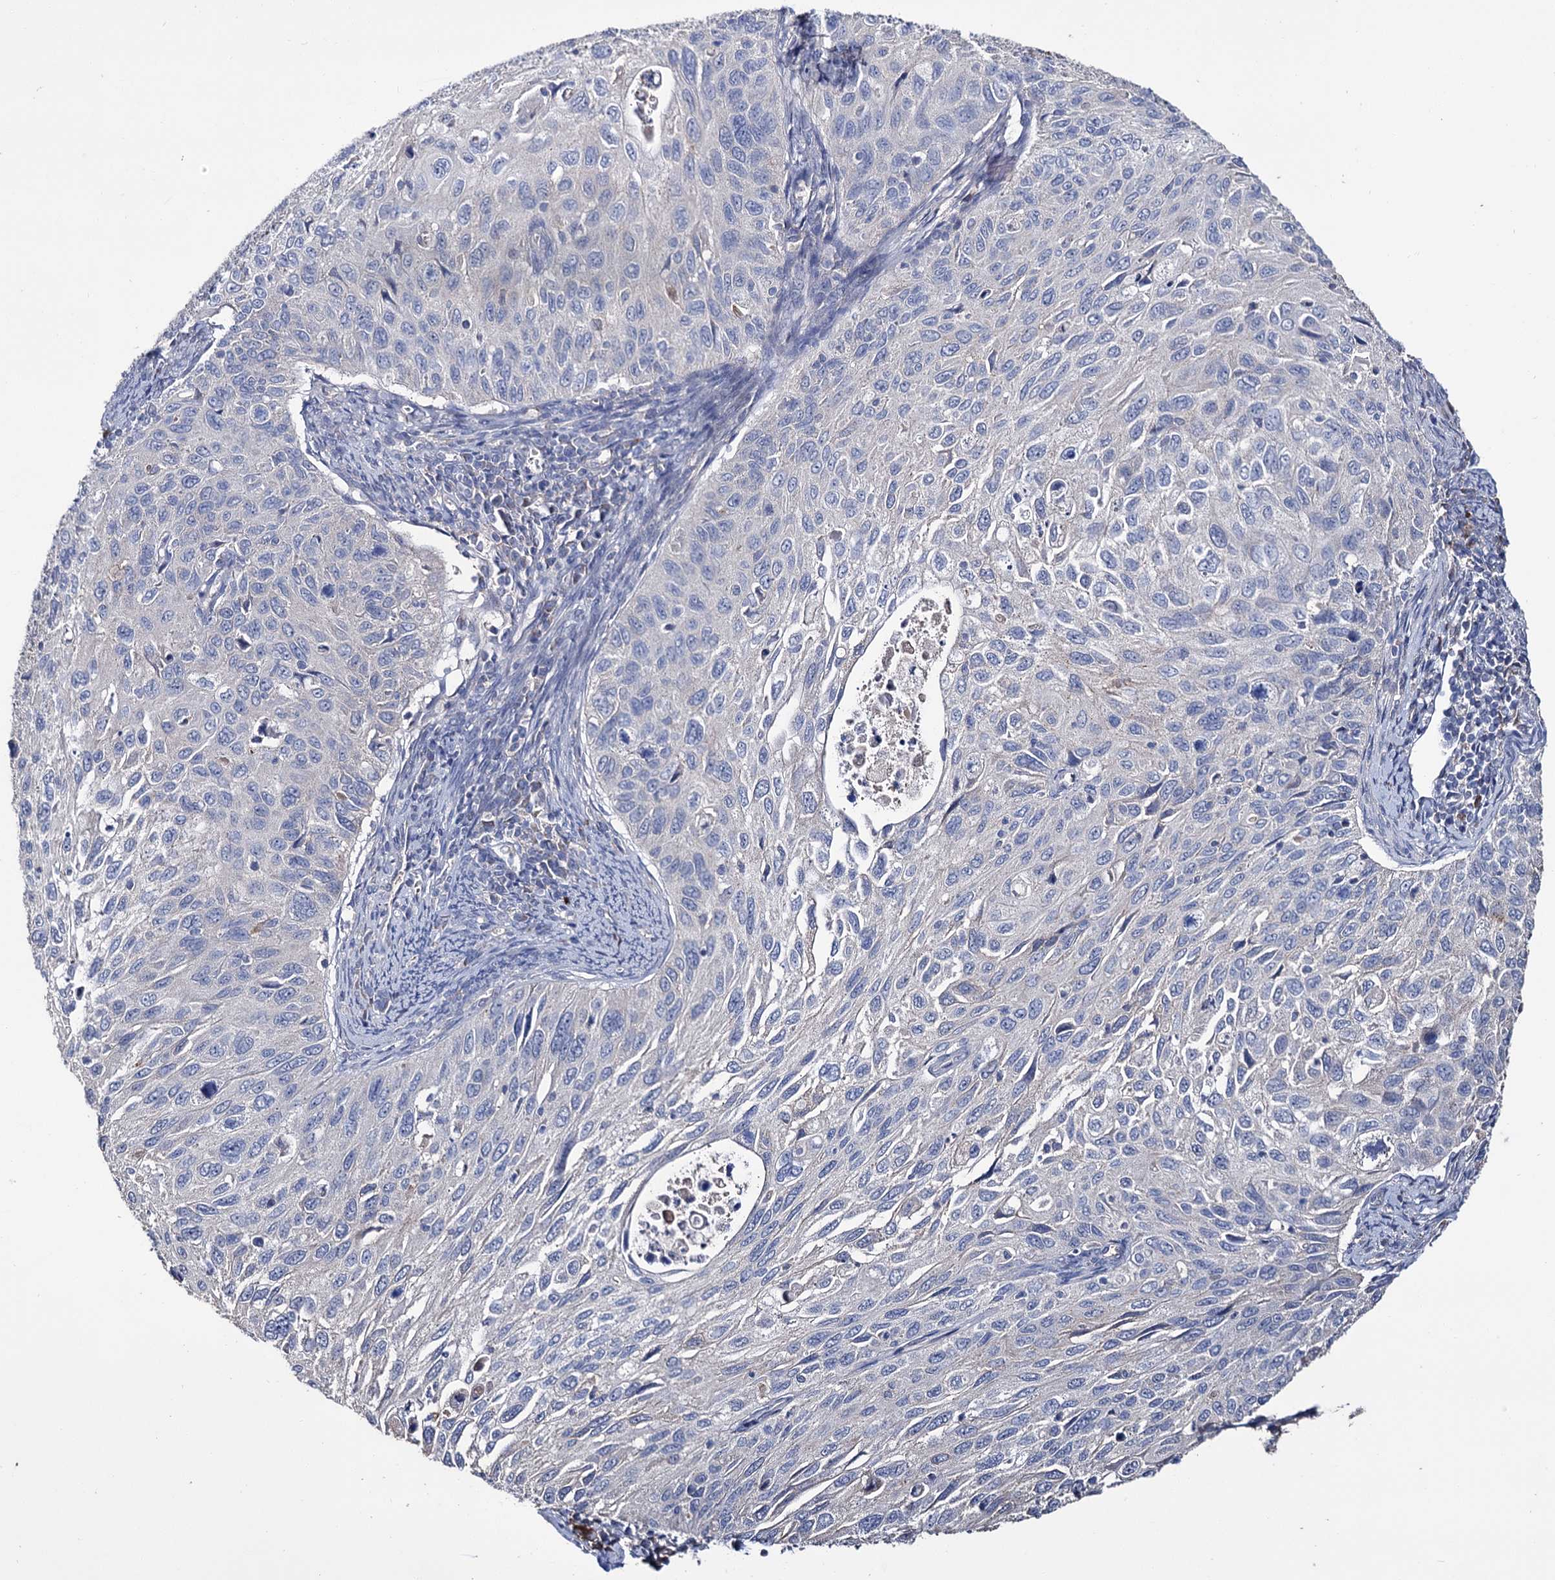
{"staining": {"intensity": "negative", "quantity": "none", "location": "none"}, "tissue": "cervical cancer", "cell_type": "Tumor cells", "image_type": "cancer", "snomed": [{"axis": "morphology", "description": "Squamous cell carcinoma, NOS"}, {"axis": "topography", "description": "Cervix"}], "caption": "Cervical squamous cell carcinoma was stained to show a protein in brown. There is no significant positivity in tumor cells. (DAB immunohistochemistry, high magnification).", "gene": "EPB41L5", "patient": {"sex": "female", "age": 70}}